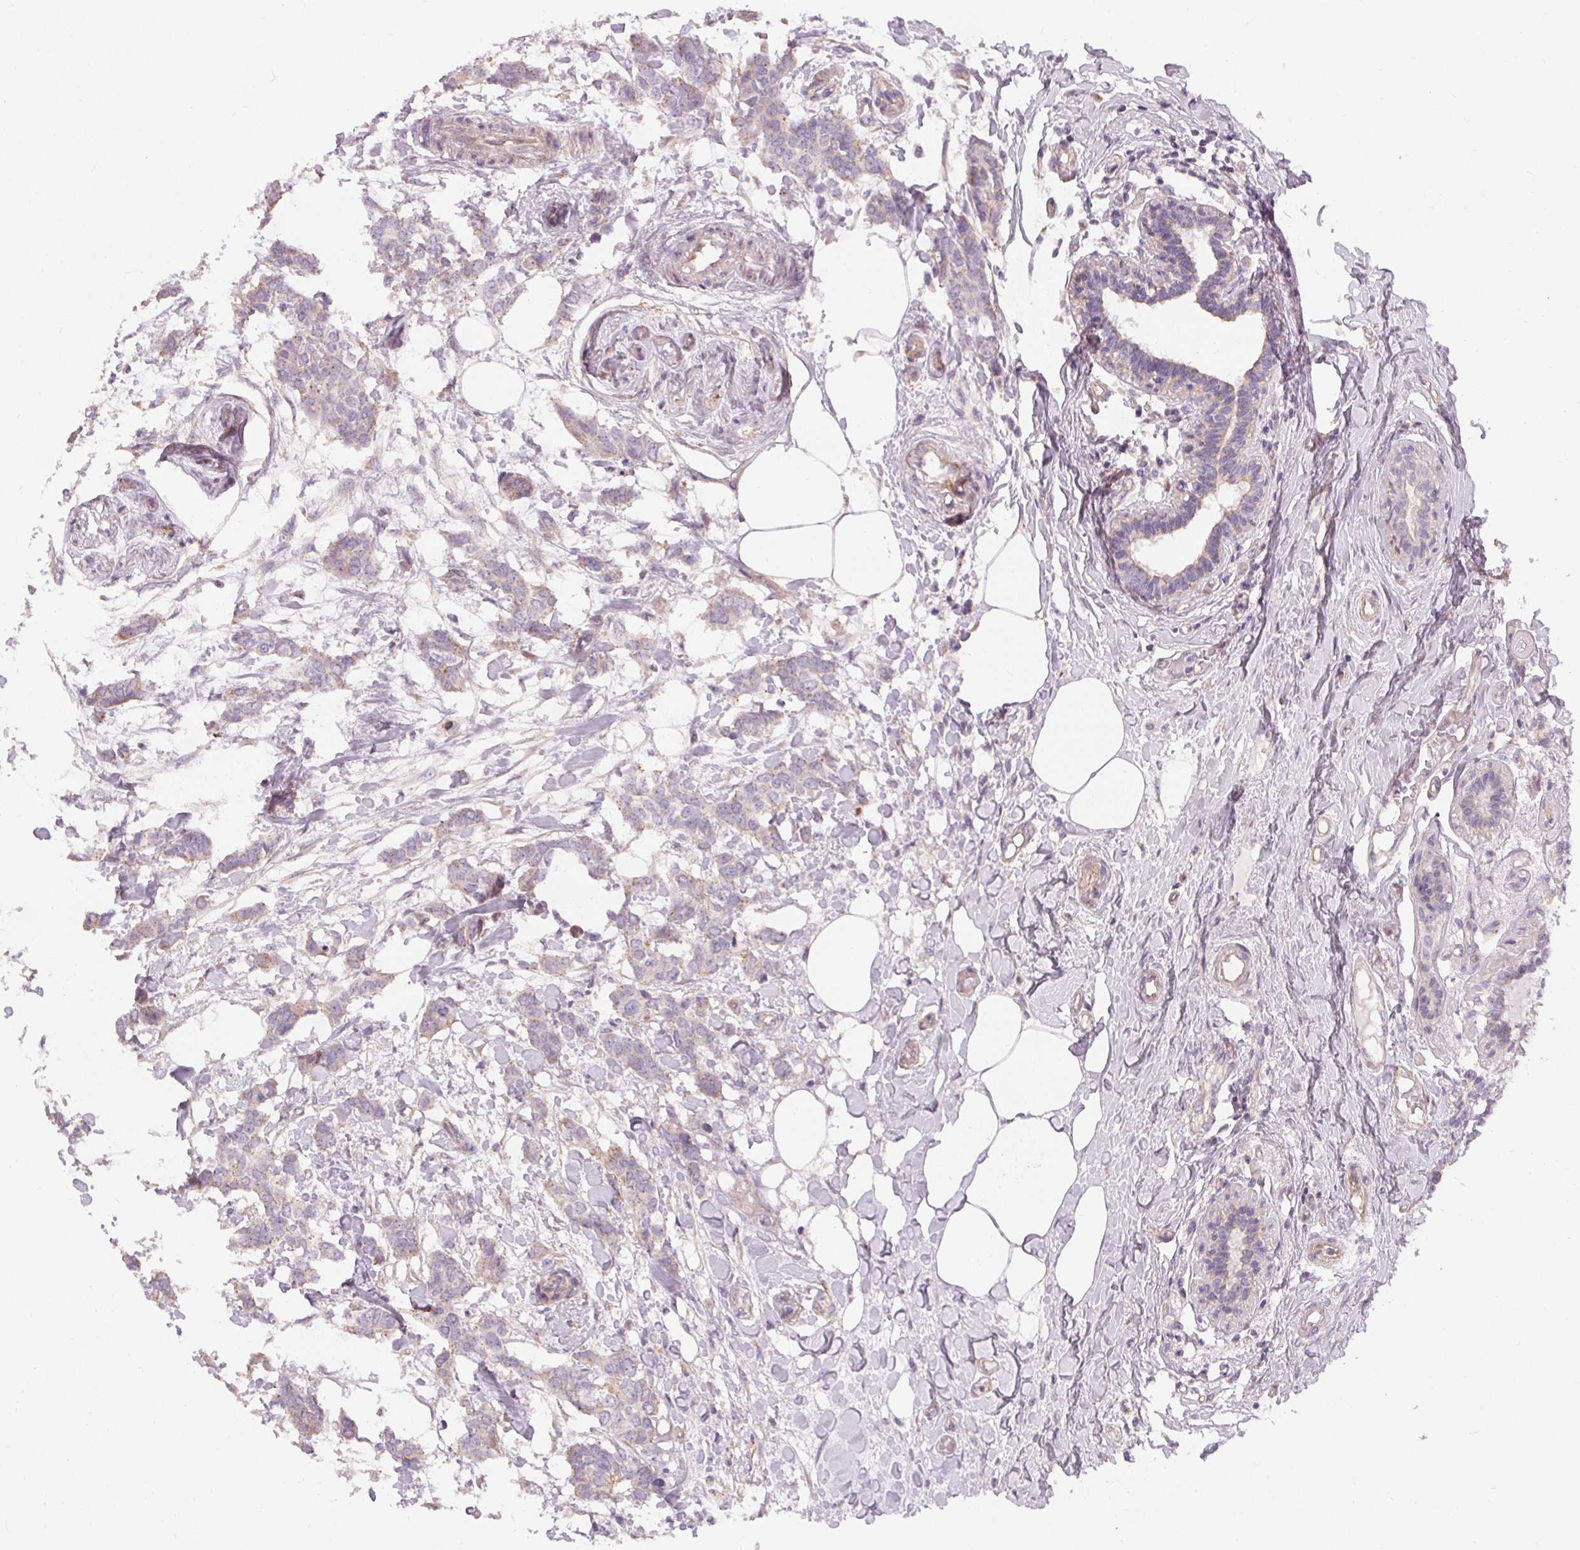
{"staining": {"intensity": "weak", "quantity": "<25%", "location": "cytoplasmic/membranous"}, "tissue": "breast cancer", "cell_type": "Tumor cells", "image_type": "cancer", "snomed": [{"axis": "morphology", "description": "Duct carcinoma"}, {"axis": "topography", "description": "Breast"}], "caption": "DAB immunohistochemical staining of human invasive ductal carcinoma (breast) demonstrates no significant positivity in tumor cells. (Brightfield microscopy of DAB (3,3'-diaminobenzidine) immunohistochemistry (IHC) at high magnification).", "gene": "APLP1", "patient": {"sex": "female", "age": 62}}